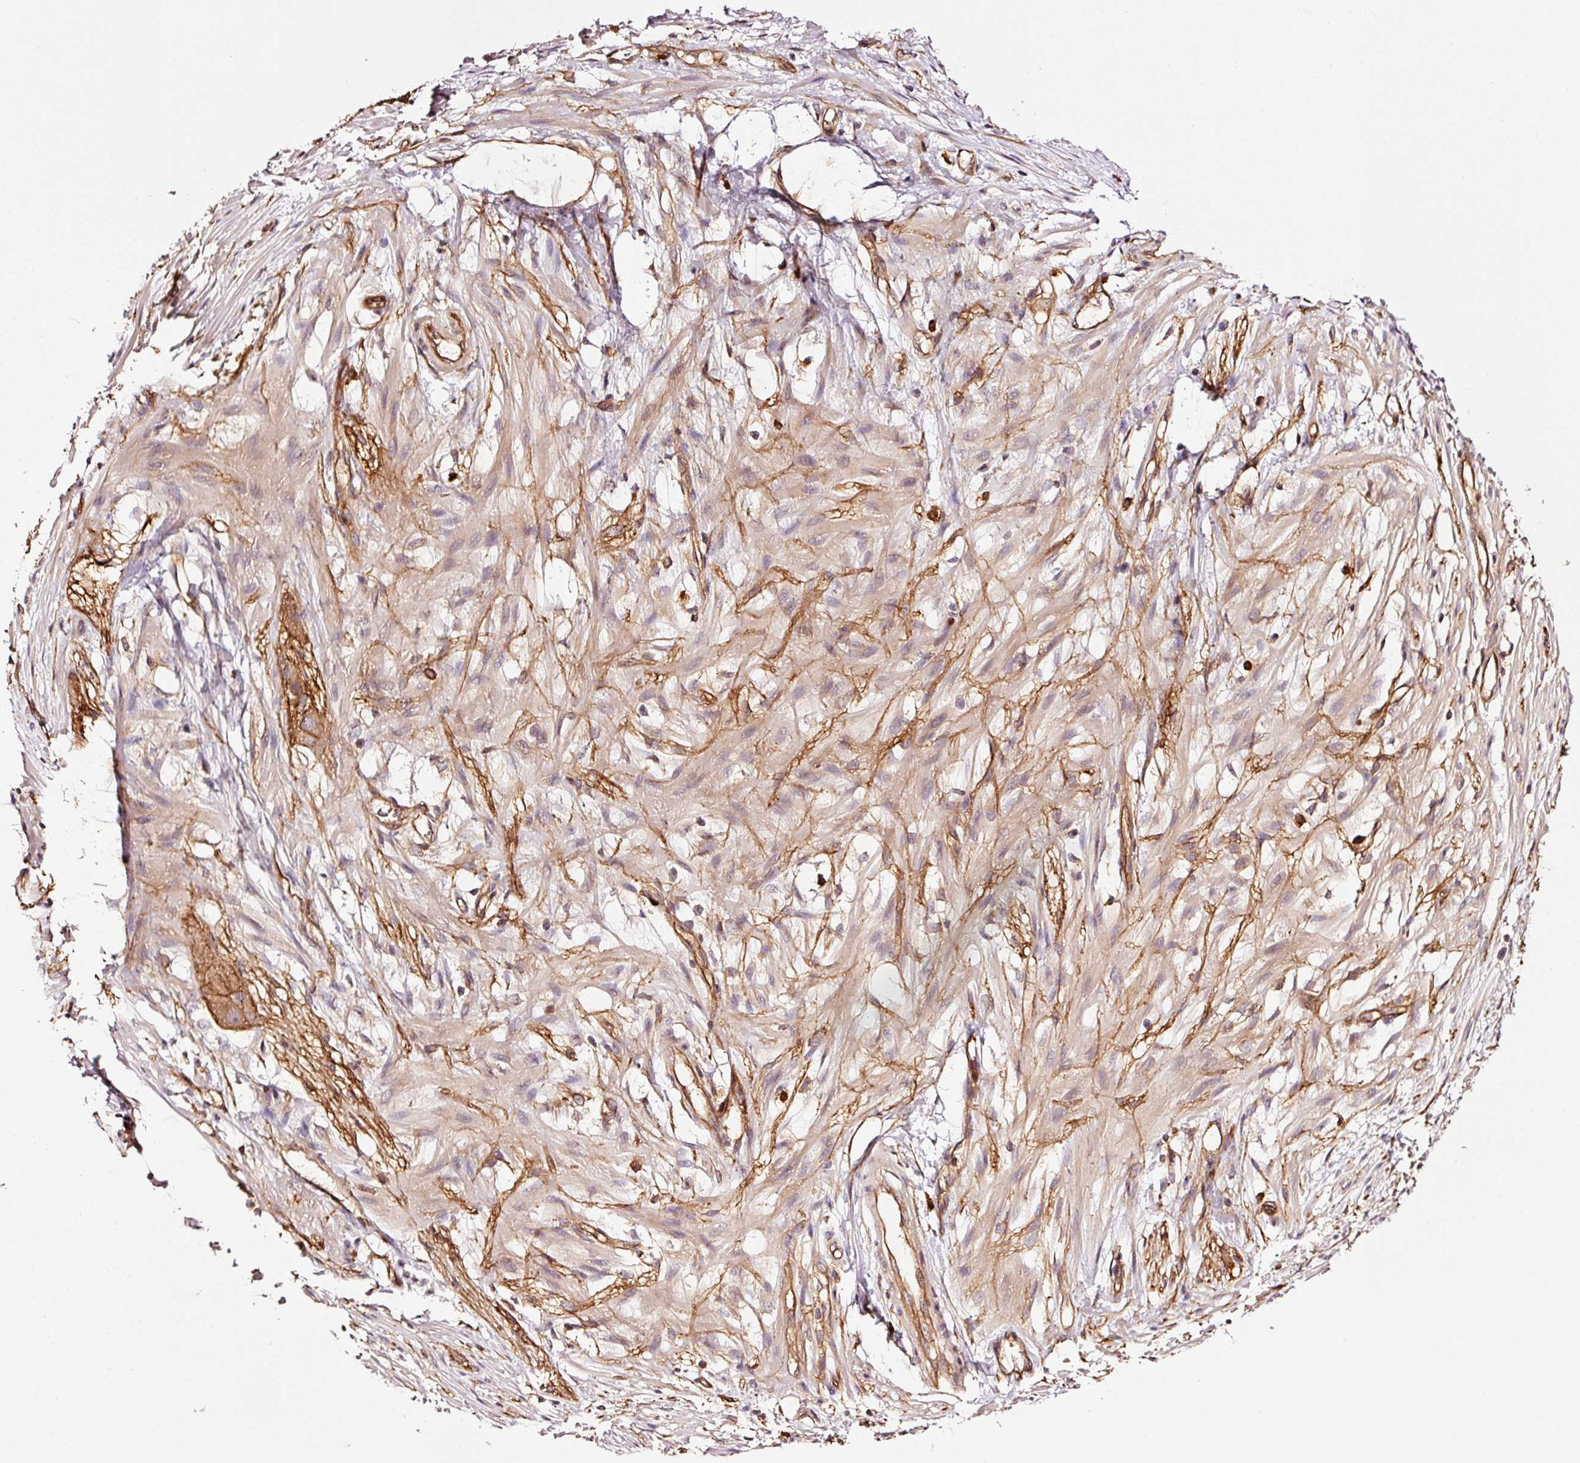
{"staining": {"intensity": "moderate", "quantity": ">75%", "location": "cytoplasmic/membranous"}, "tissue": "ovarian cancer", "cell_type": "Tumor cells", "image_type": "cancer", "snomed": [{"axis": "morphology", "description": "Carcinoma, endometroid"}, {"axis": "topography", "description": "Appendix"}, {"axis": "topography", "description": "Ovary"}], "caption": "Ovarian cancer tissue exhibits moderate cytoplasmic/membranous positivity in approximately >75% of tumor cells, visualized by immunohistochemistry. The protein is stained brown, and the nuclei are stained in blue (DAB IHC with brightfield microscopy, high magnification).", "gene": "METAP1", "patient": {"sex": "female", "age": 42}}